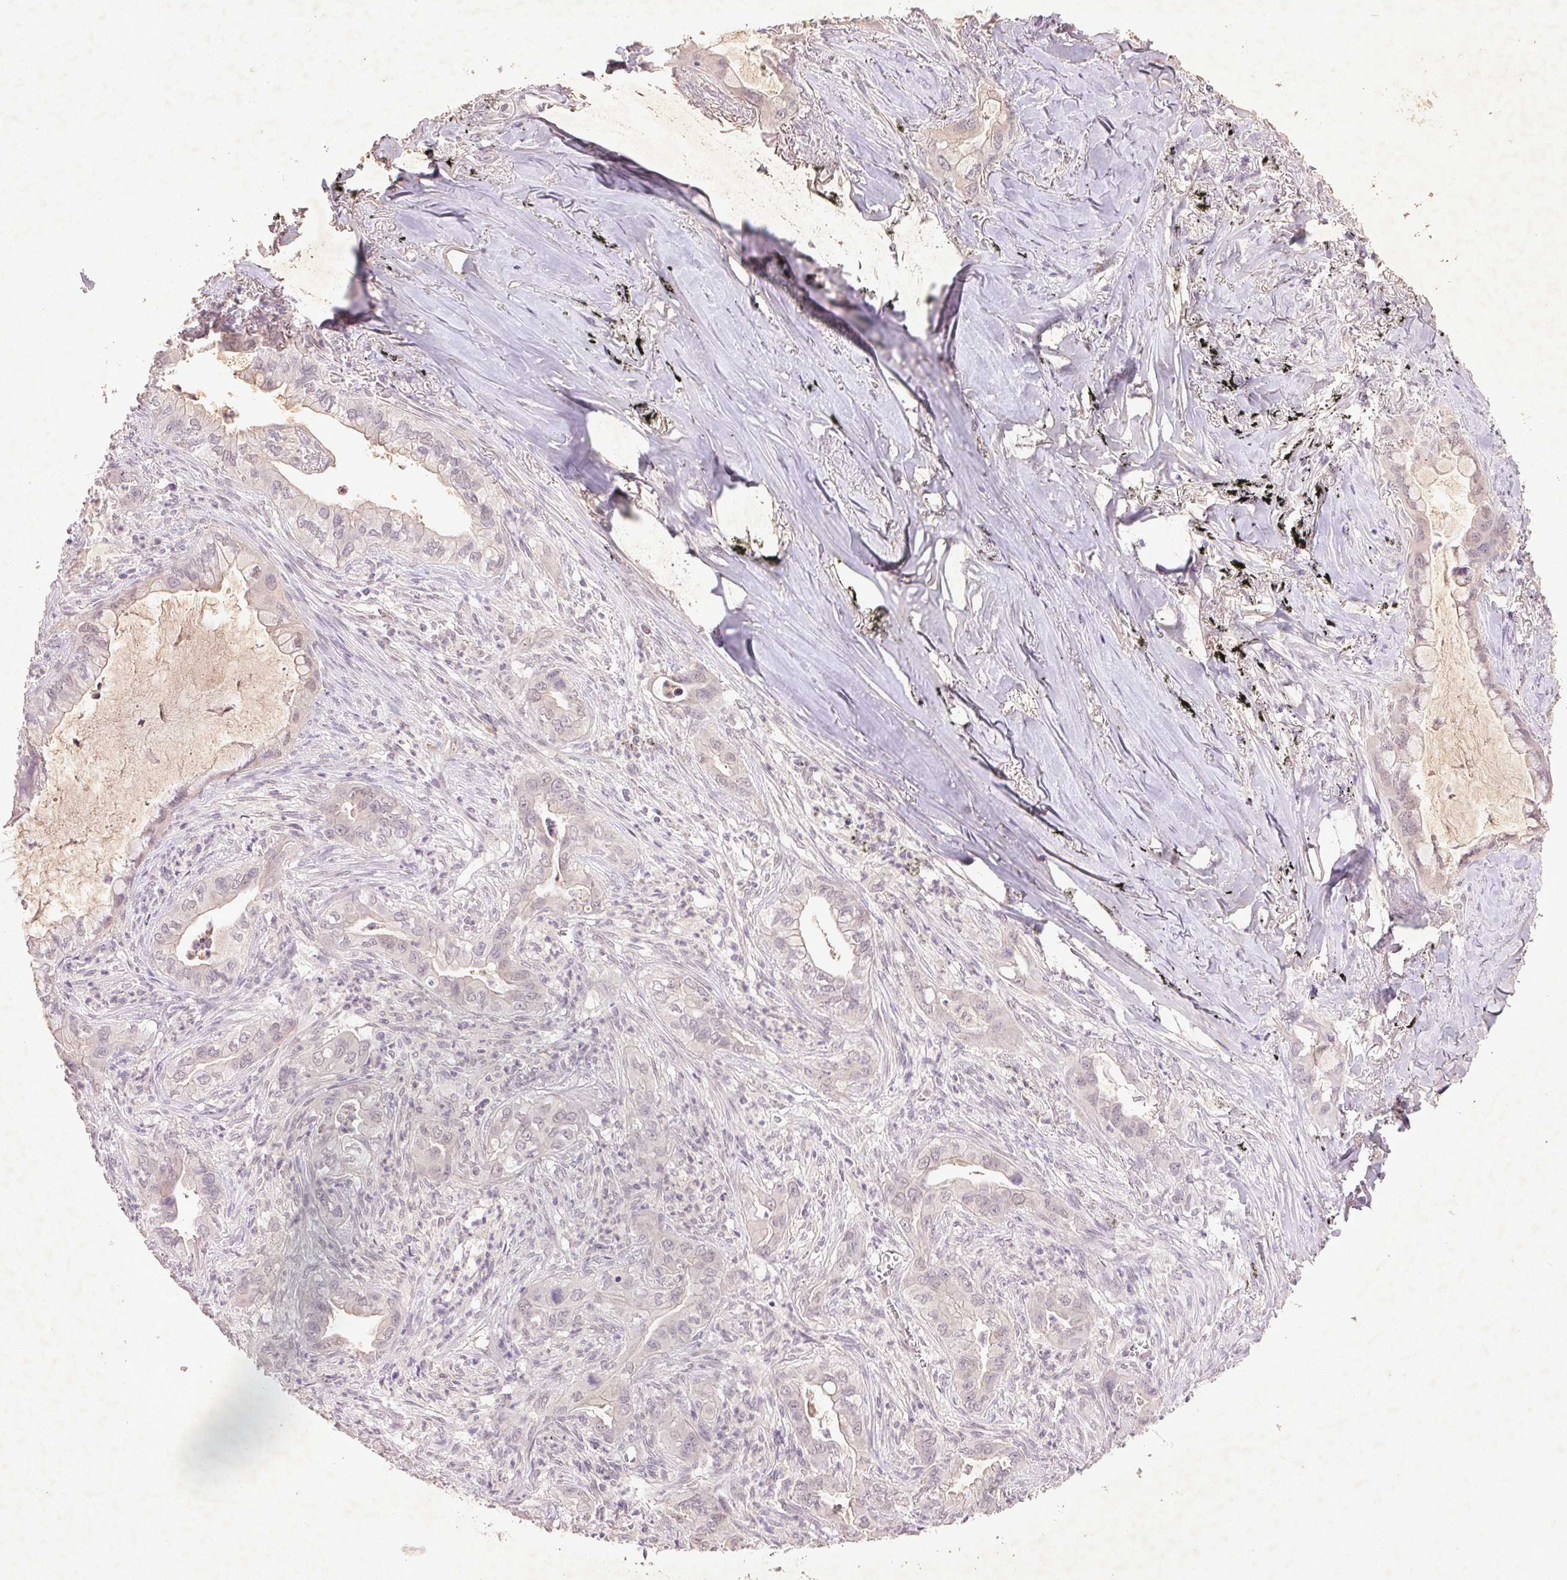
{"staining": {"intensity": "negative", "quantity": "none", "location": "none"}, "tissue": "lung cancer", "cell_type": "Tumor cells", "image_type": "cancer", "snomed": [{"axis": "morphology", "description": "Adenocarcinoma, NOS"}, {"axis": "topography", "description": "Lung"}], "caption": "DAB immunohistochemical staining of human lung cancer displays no significant staining in tumor cells.", "gene": "FAM168B", "patient": {"sex": "male", "age": 65}}